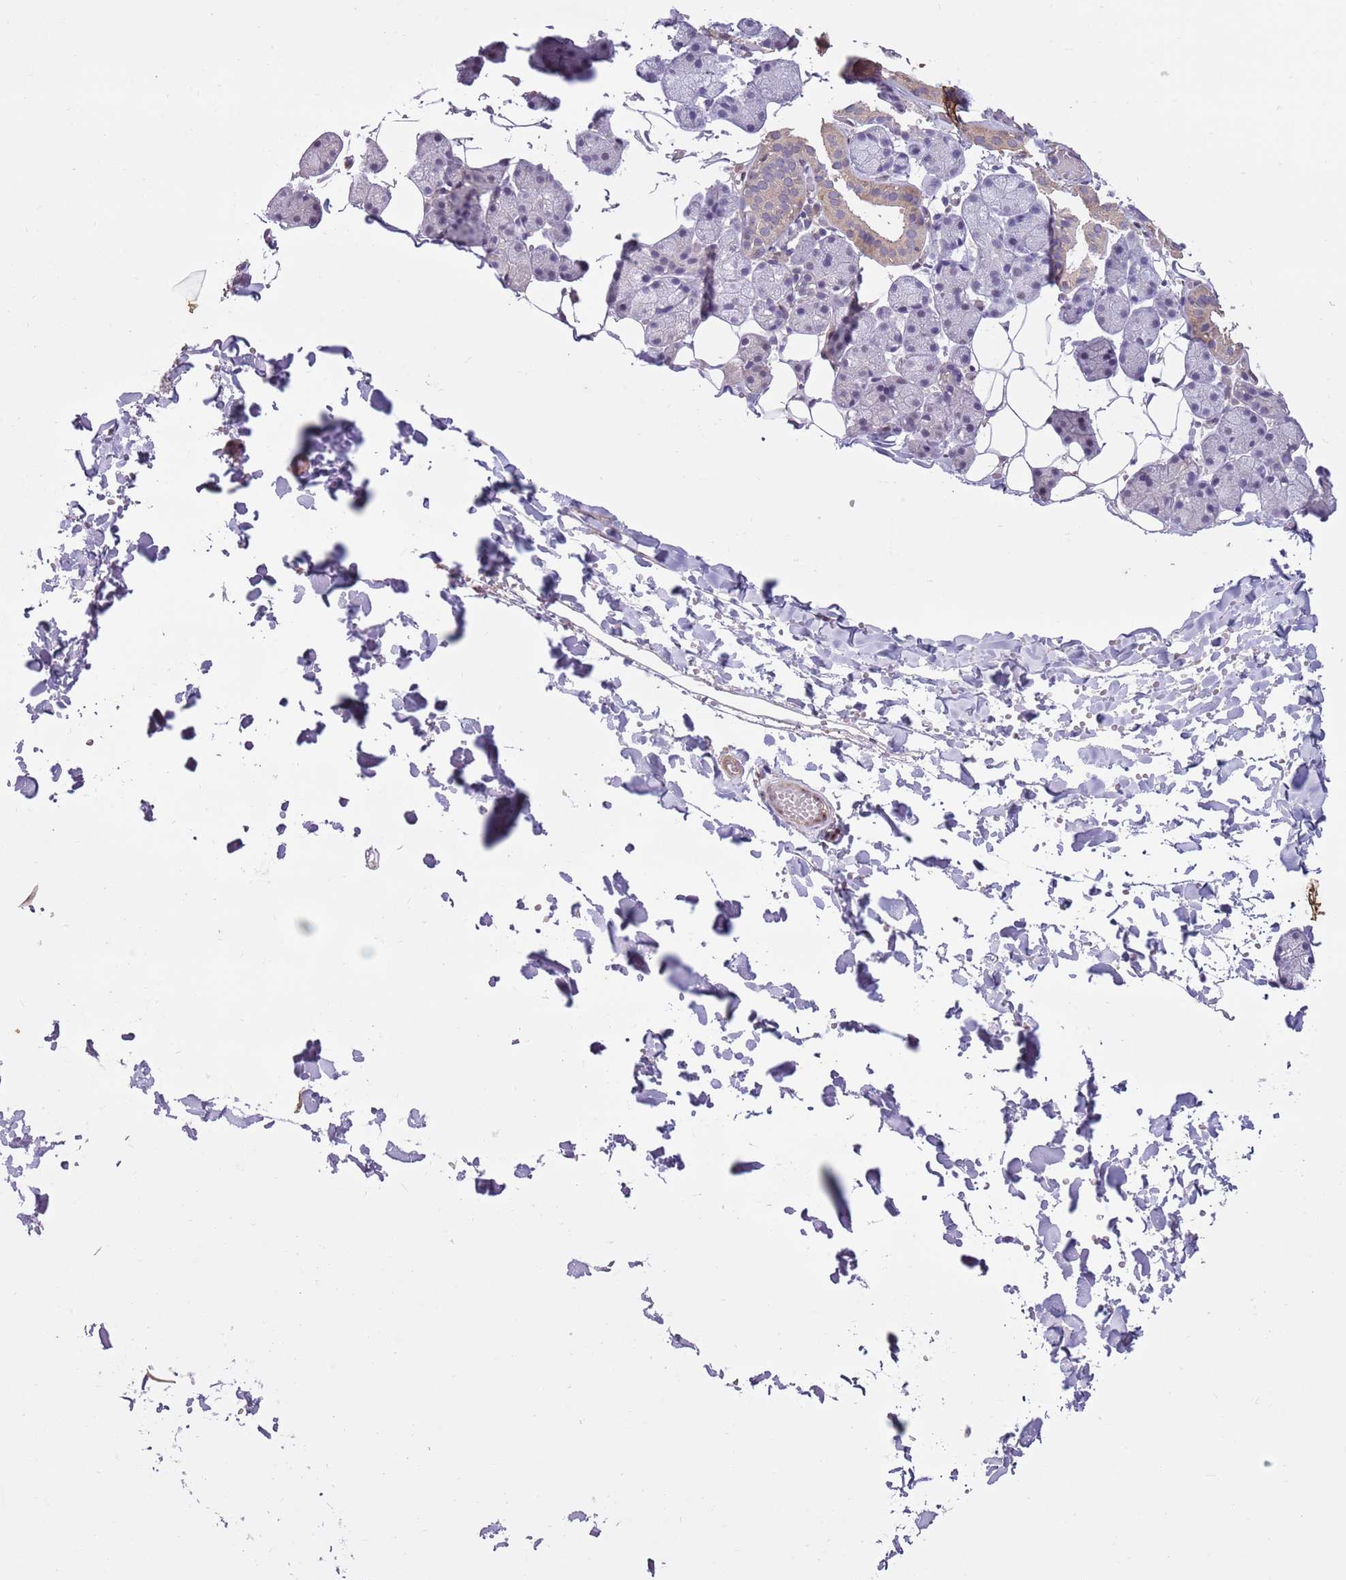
{"staining": {"intensity": "weak", "quantity": "25%-75%", "location": "cytoplasmic/membranous"}, "tissue": "salivary gland", "cell_type": "Glandular cells", "image_type": "normal", "snomed": [{"axis": "morphology", "description": "Normal tissue, NOS"}, {"axis": "topography", "description": "Salivary gland"}], "caption": "An image of salivary gland stained for a protein exhibits weak cytoplasmic/membranous brown staining in glandular cells.", "gene": "CAPN9", "patient": {"sex": "female", "age": 33}}